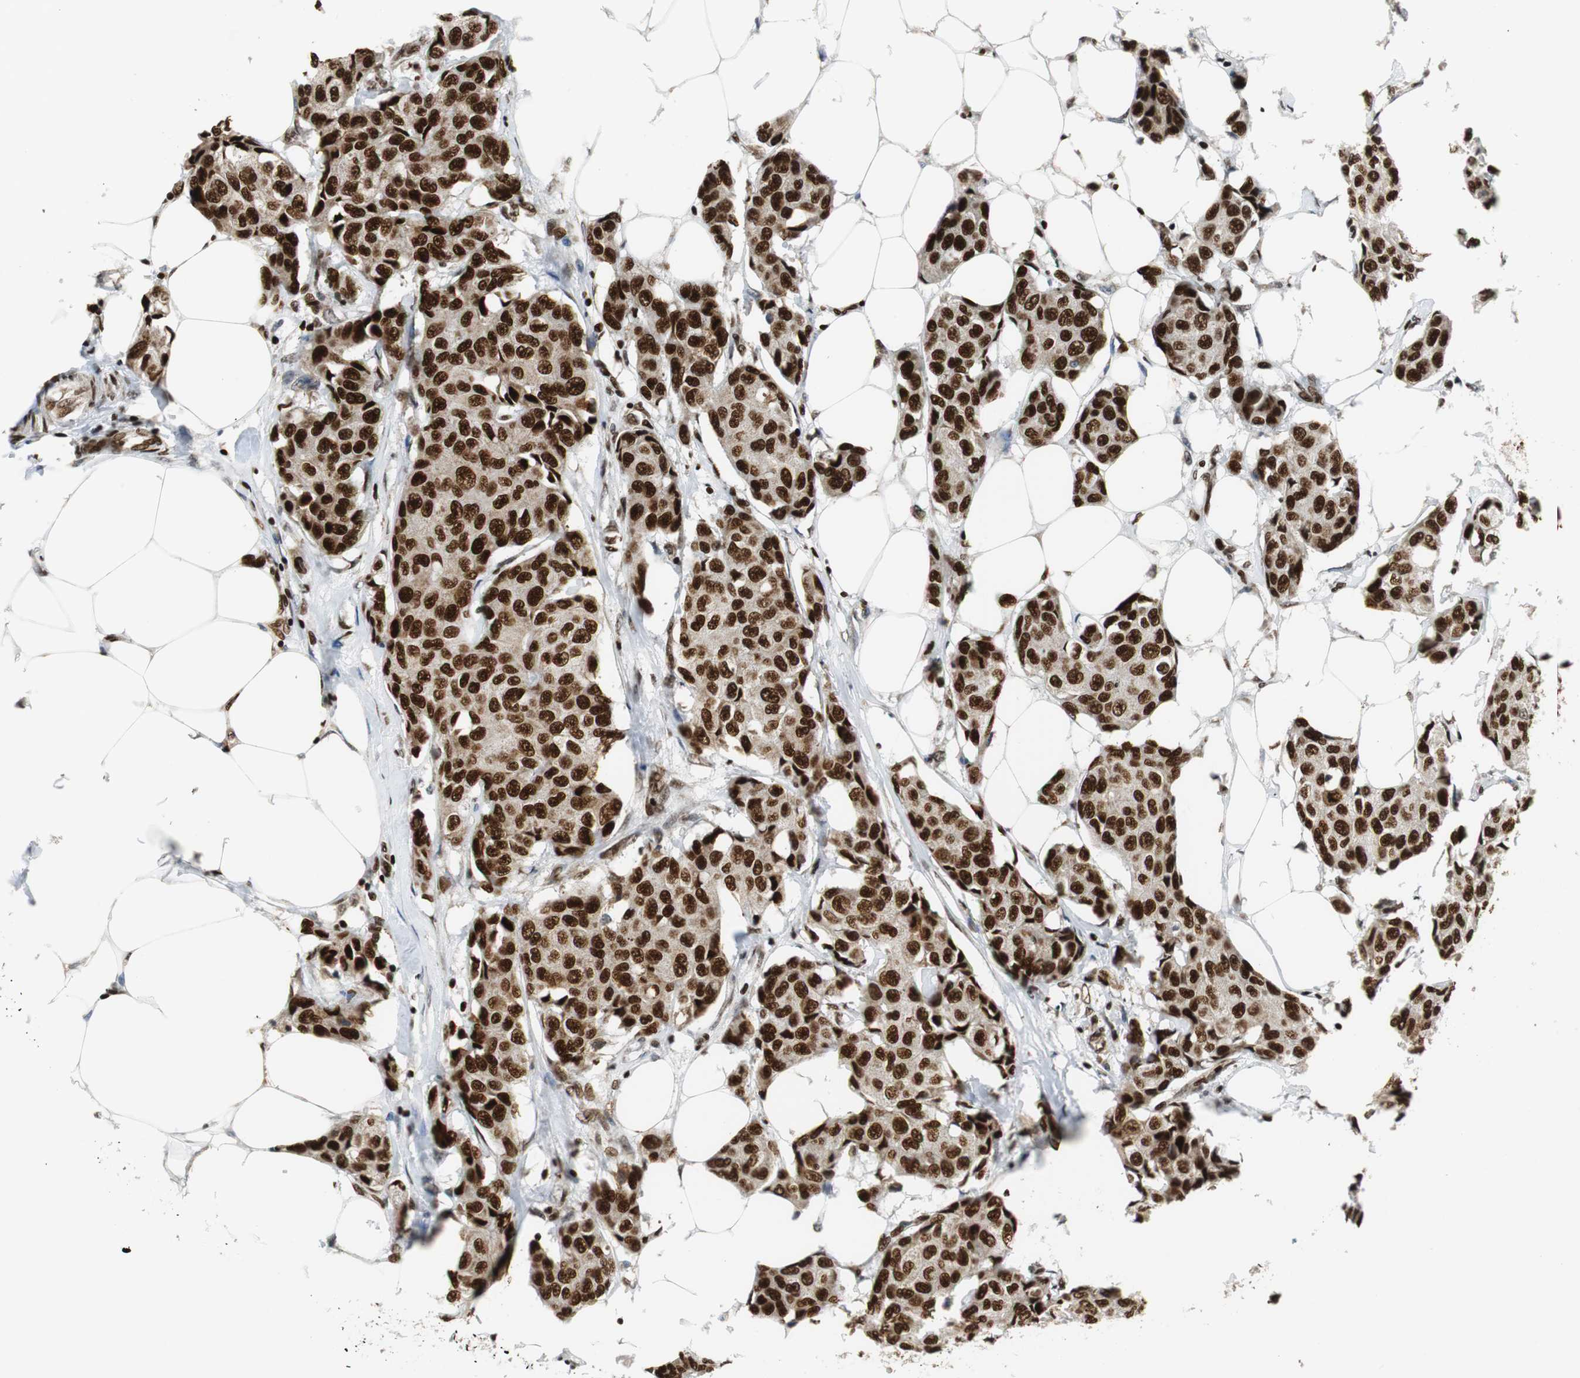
{"staining": {"intensity": "strong", "quantity": ">75%", "location": "nuclear"}, "tissue": "breast cancer", "cell_type": "Tumor cells", "image_type": "cancer", "snomed": [{"axis": "morphology", "description": "Duct carcinoma"}, {"axis": "topography", "description": "Breast"}], "caption": "Tumor cells exhibit high levels of strong nuclear staining in about >75% of cells in breast cancer (invasive ductal carcinoma). (brown staining indicates protein expression, while blue staining denotes nuclei).", "gene": "HDAC1", "patient": {"sex": "female", "age": 80}}